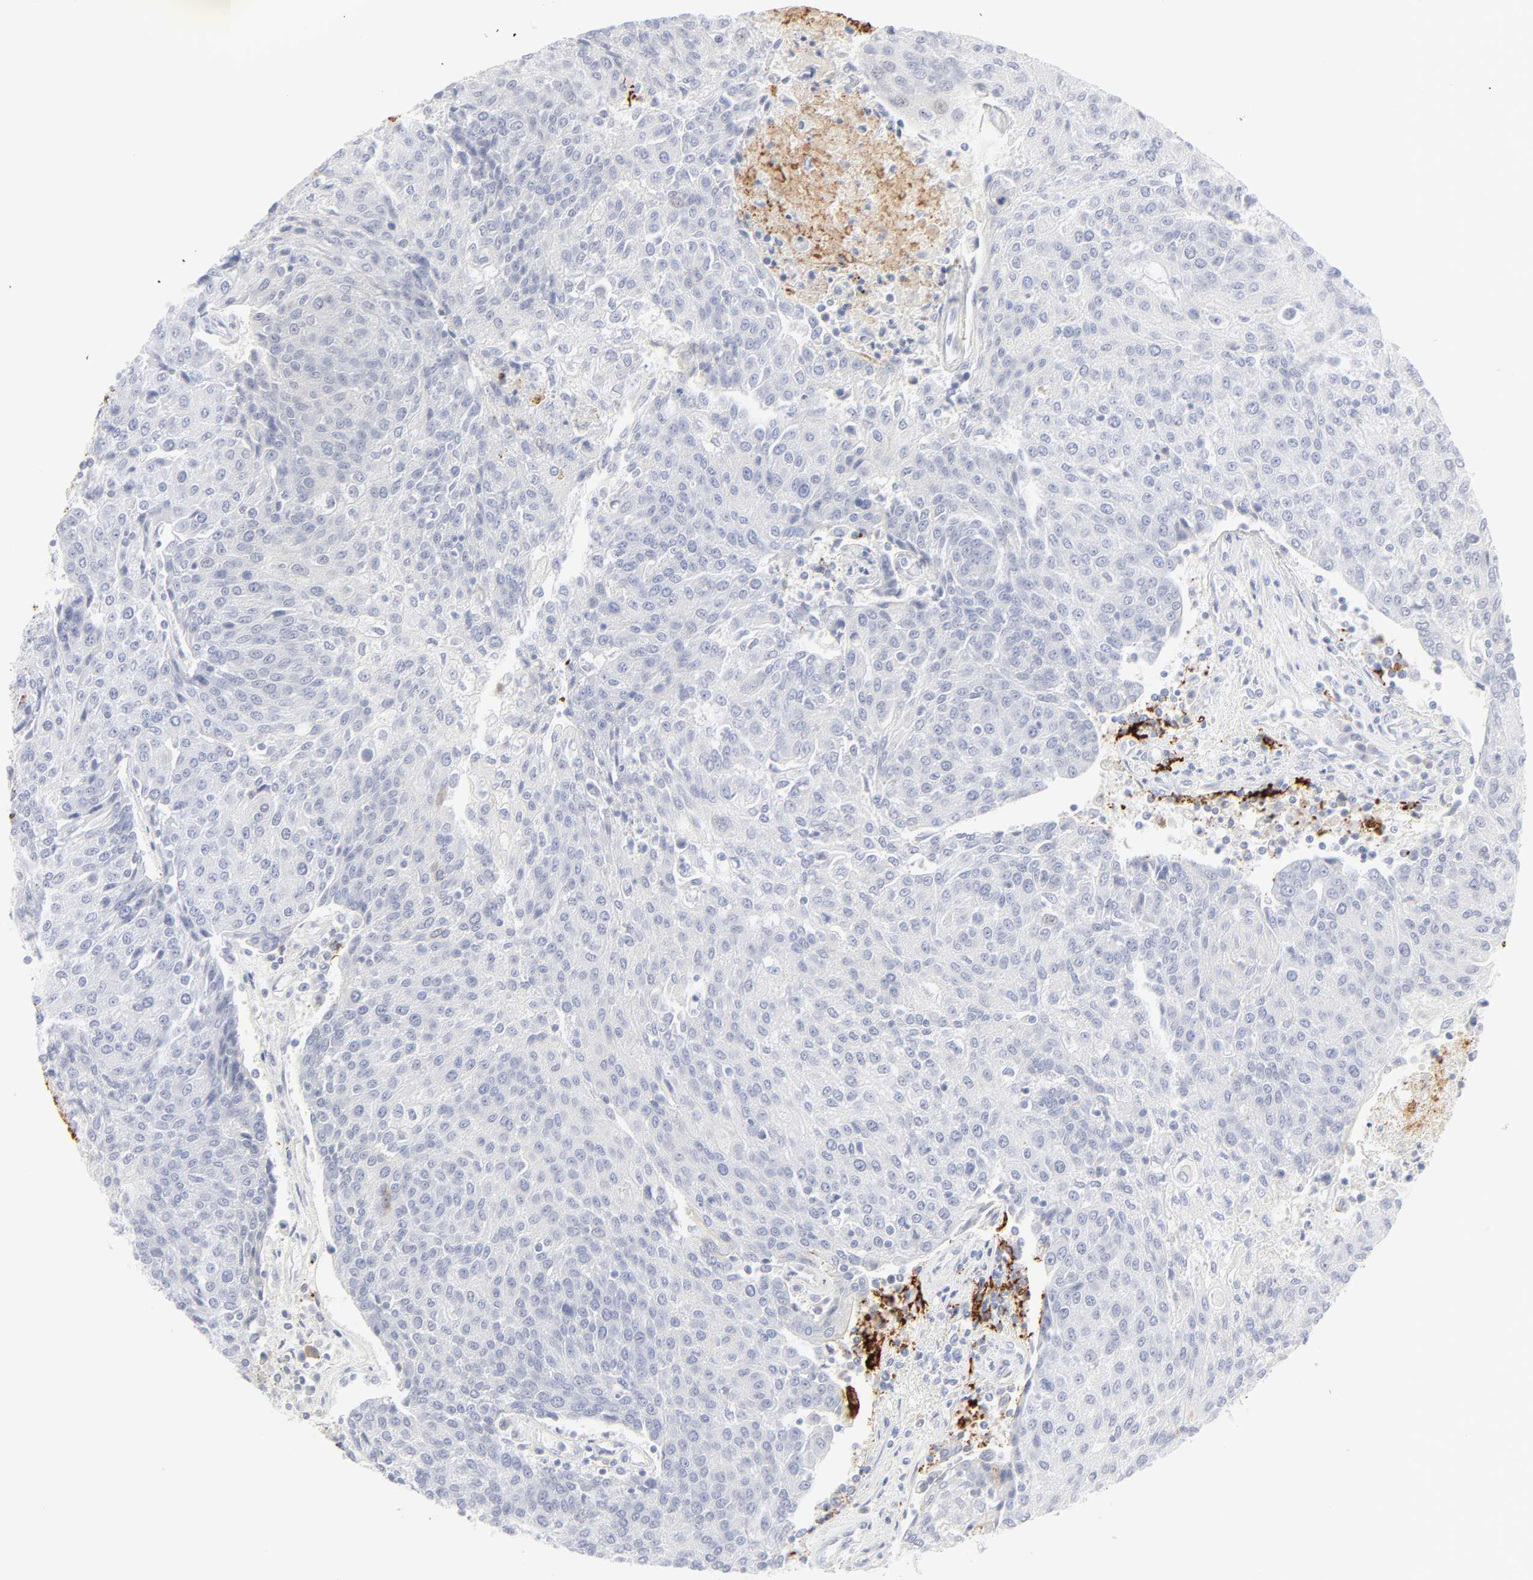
{"staining": {"intensity": "negative", "quantity": "none", "location": "none"}, "tissue": "urothelial cancer", "cell_type": "Tumor cells", "image_type": "cancer", "snomed": [{"axis": "morphology", "description": "Urothelial carcinoma, High grade"}, {"axis": "topography", "description": "Urinary bladder"}], "caption": "A high-resolution histopathology image shows immunohistochemistry staining of urothelial cancer, which demonstrates no significant staining in tumor cells. Brightfield microscopy of IHC stained with DAB (3,3'-diaminobenzidine) (brown) and hematoxylin (blue), captured at high magnification.", "gene": "CCR7", "patient": {"sex": "female", "age": 85}}